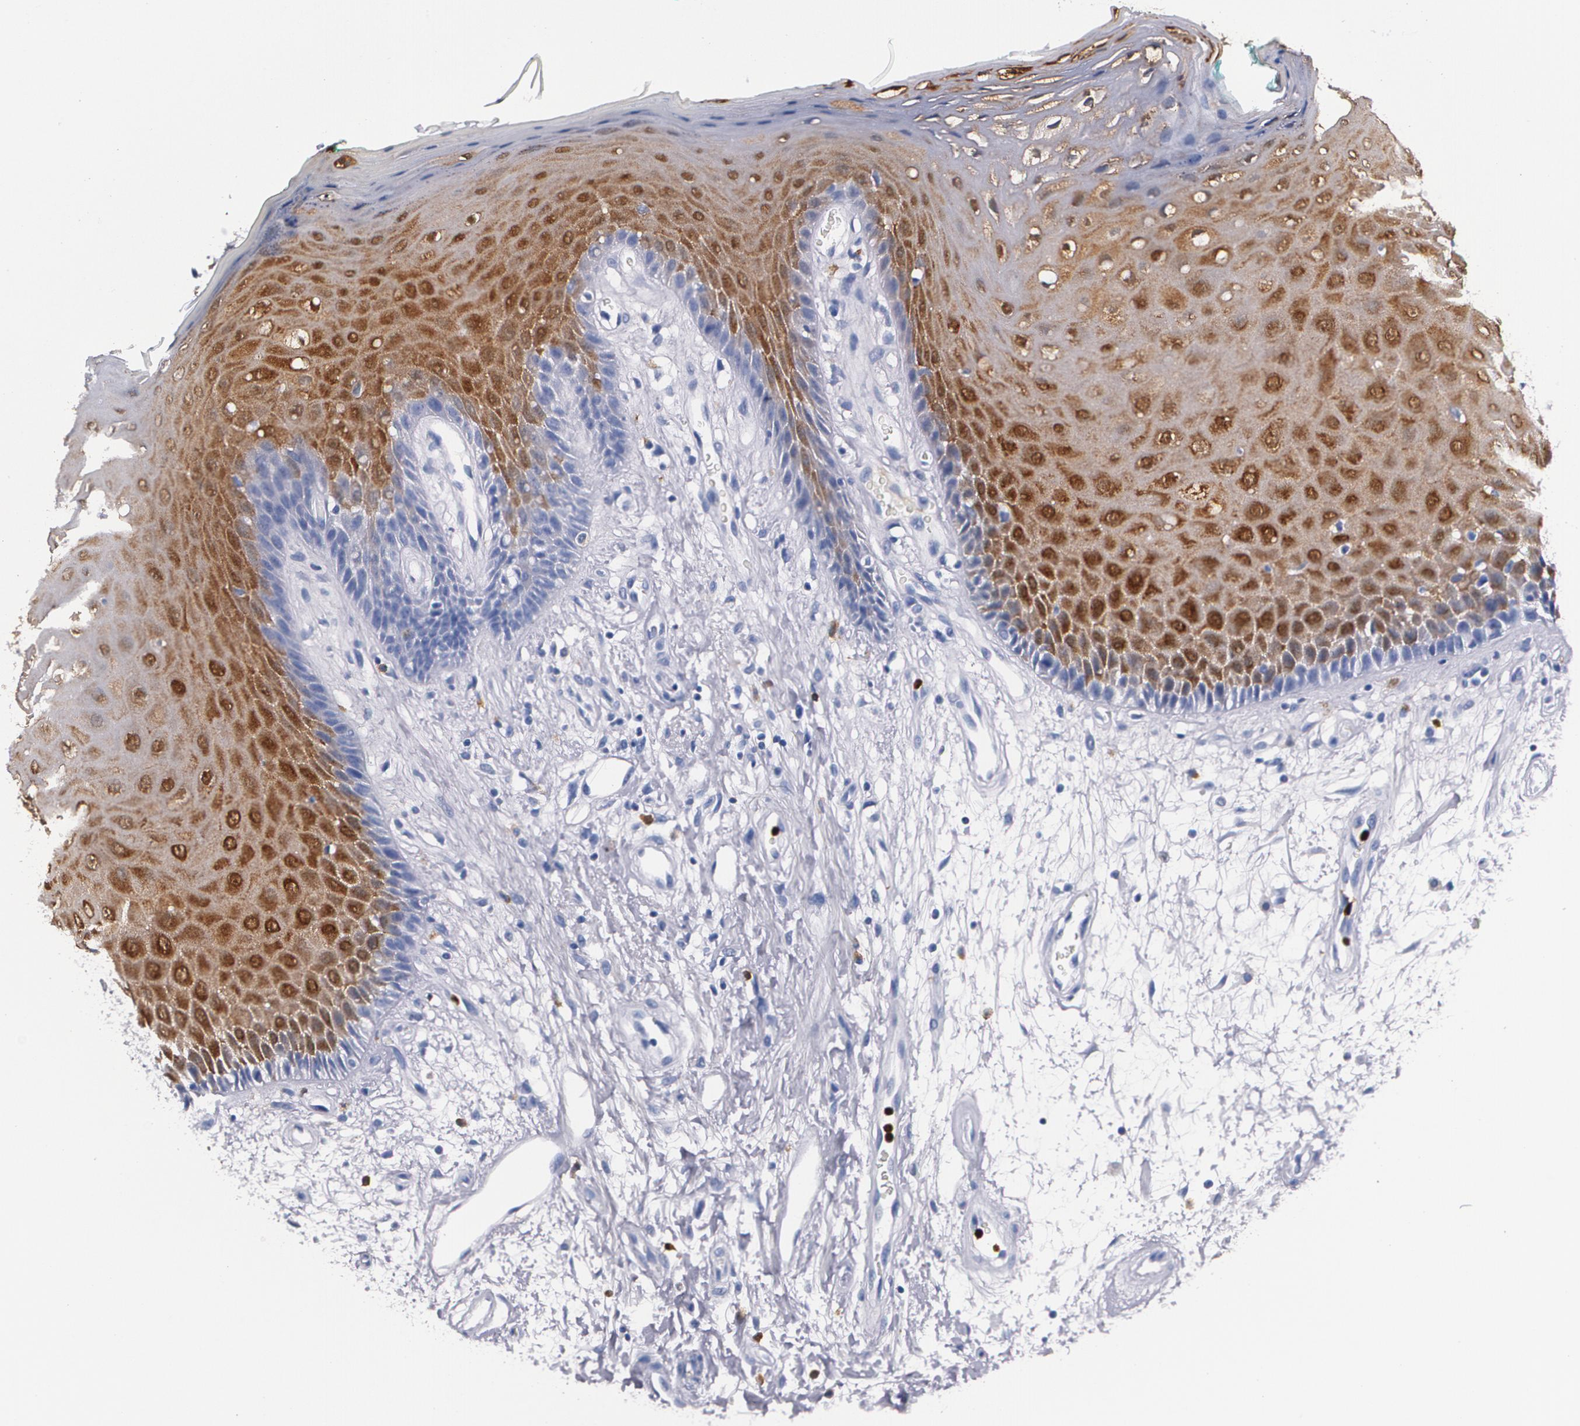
{"staining": {"intensity": "strong", "quantity": "25%-75%", "location": "cytoplasmic/membranous,nuclear"}, "tissue": "oral mucosa", "cell_type": "Squamous epithelial cells", "image_type": "normal", "snomed": [{"axis": "morphology", "description": "Normal tissue, NOS"}, {"axis": "morphology", "description": "Squamous cell carcinoma, NOS"}, {"axis": "topography", "description": "Skeletal muscle"}, {"axis": "topography", "description": "Oral tissue"}, {"axis": "topography", "description": "Head-Neck"}], "caption": "The histopathology image reveals staining of unremarkable oral mucosa, revealing strong cytoplasmic/membranous,nuclear protein staining (brown color) within squamous epithelial cells.", "gene": "S100A8", "patient": {"sex": "female", "age": 84}}